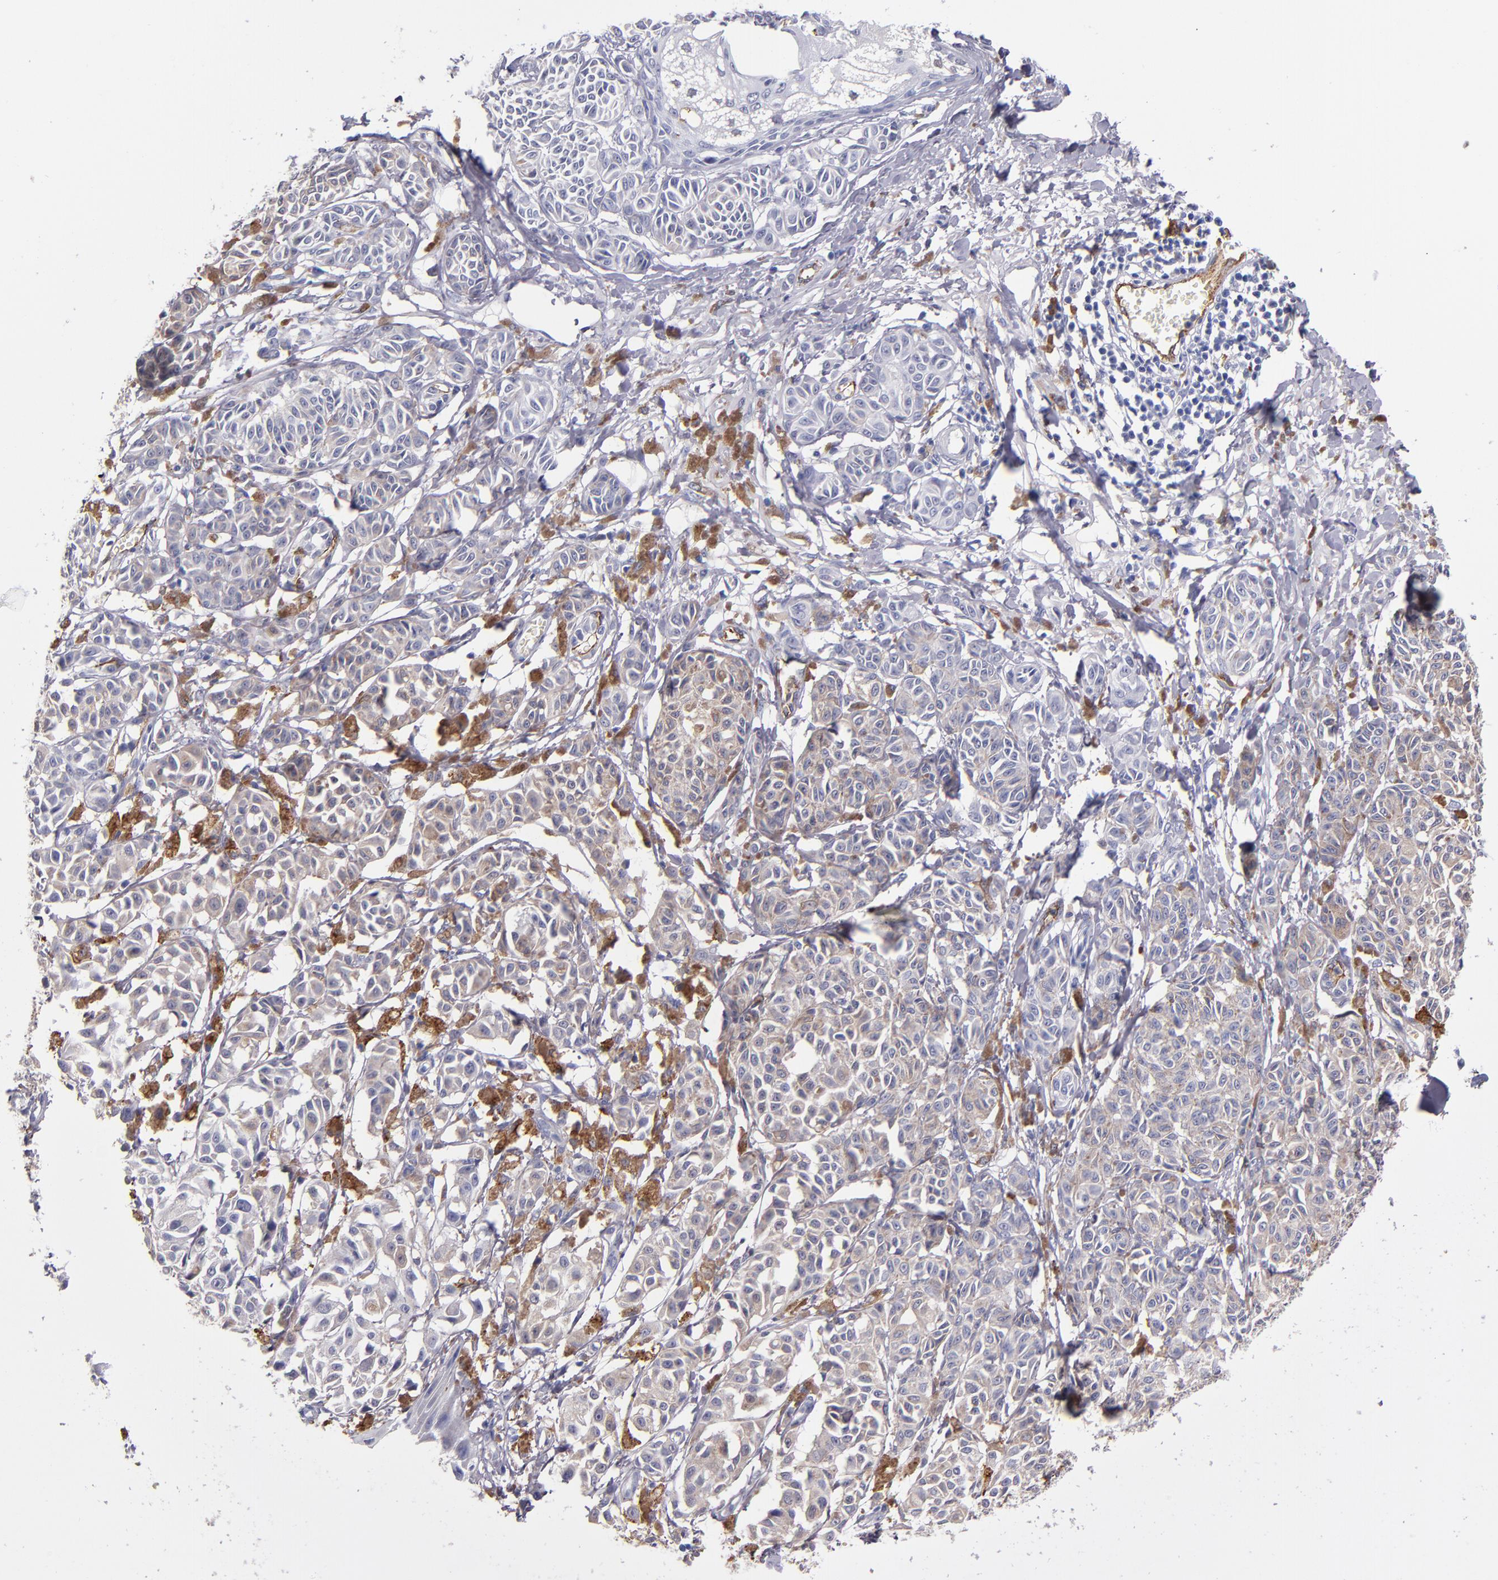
{"staining": {"intensity": "weak", "quantity": "25%-75%", "location": "cytoplasmic/membranous"}, "tissue": "melanoma", "cell_type": "Tumor cells", "image_type": "cancer", "snomed": [{"axis": "morphology", "description": "Malignant melanoma, NOS"}, {"axis": "topography", "description": "Skin"}], "caption": "This is an image of immunohistochemistry (IHC) staining of malignant melanoma, which shows weak staining in the cytoplasmic/membranous of tumor cells.", "gene": "SELP", "patient": {"sex": "male", "age": 76}}